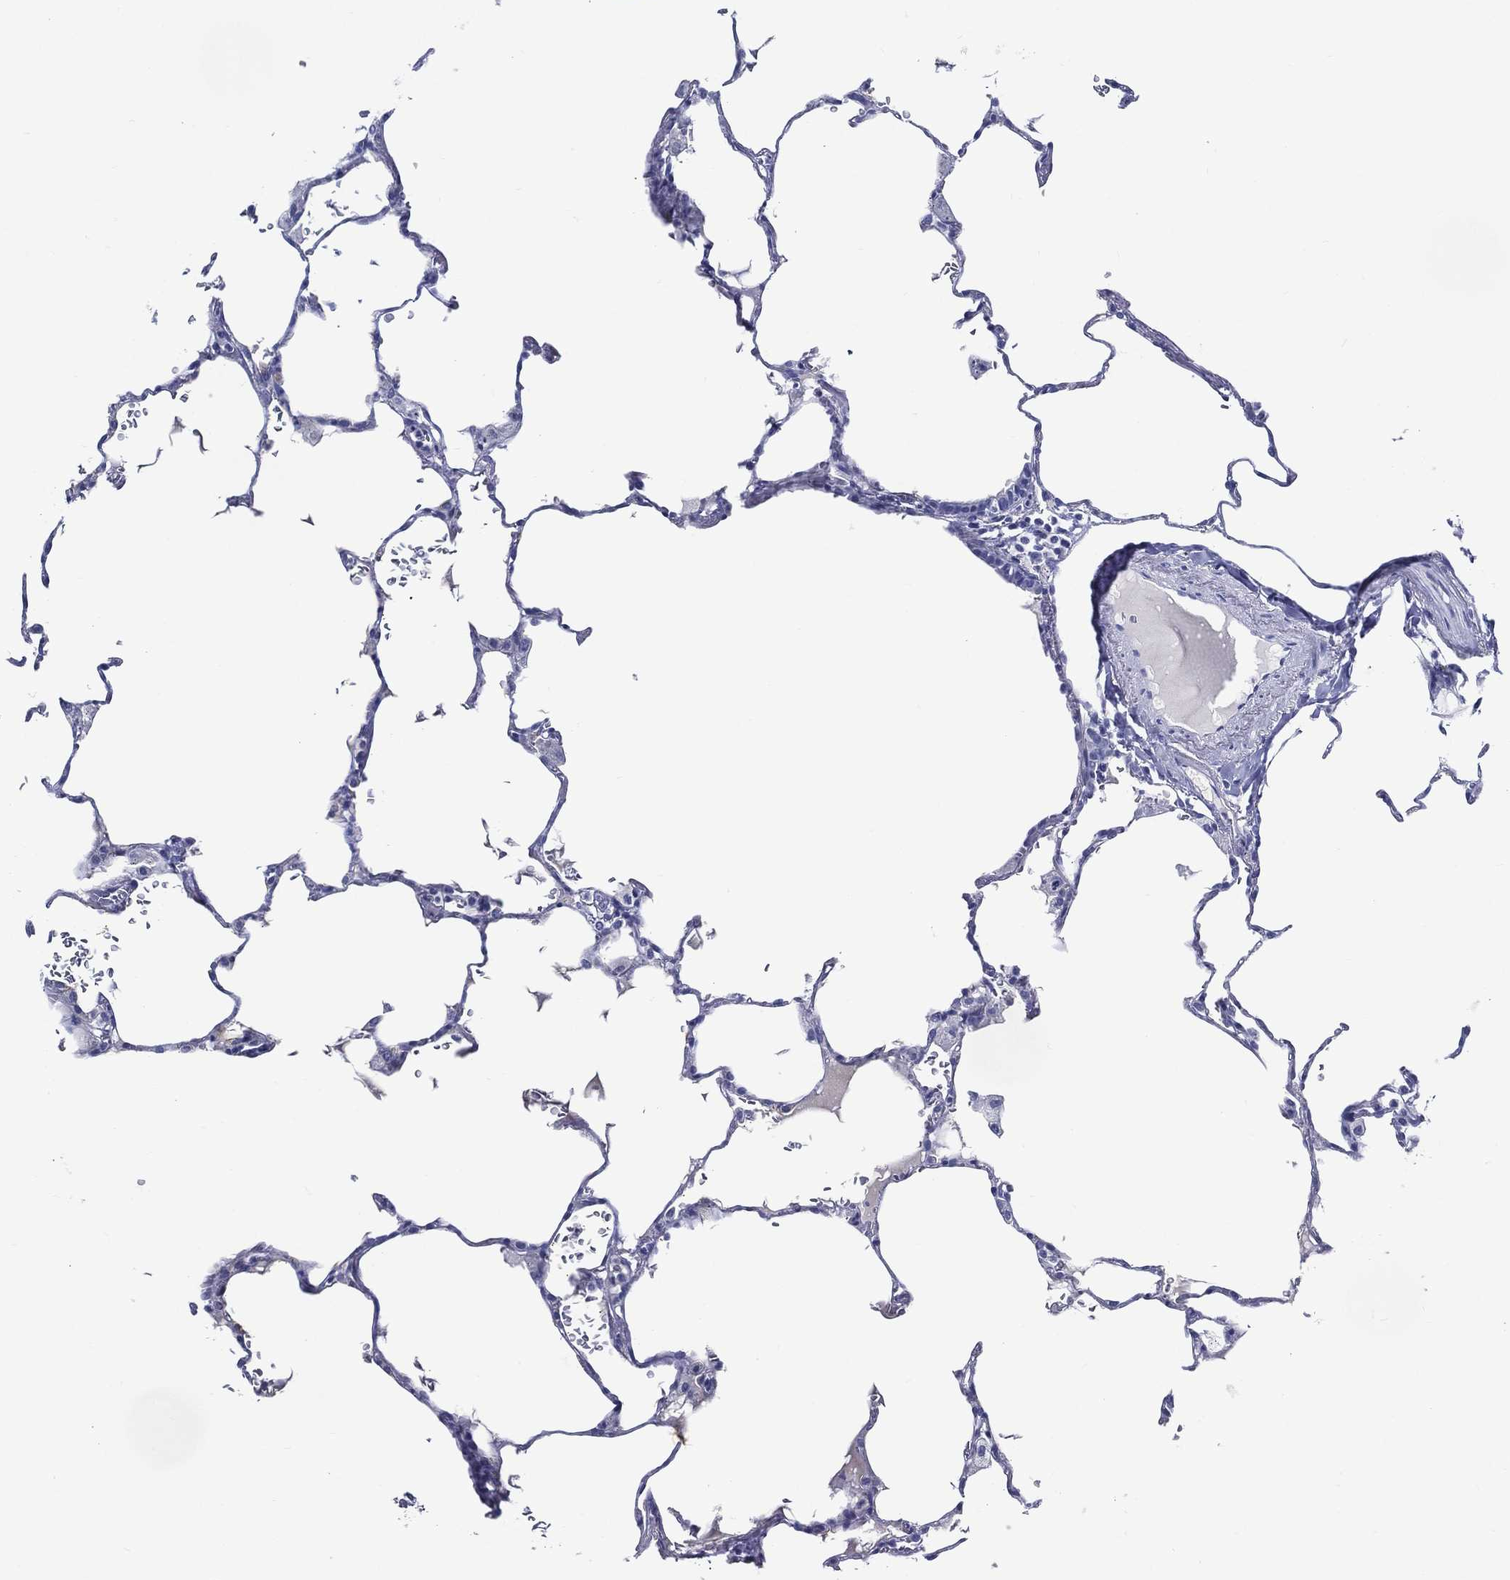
{"staining": {"intensity": "negative", "quantity": "none", "location": "none"}, "tissue": "lung", "cell_type": "Alveolar cells", "image_type": "normal", "snomed": [{"axis": "morphology", "description": "Normal tissue, NOS"}, {"axis": "morphology", "description": "Adenocarcinoma, metastatic, NOS"}, {"axis": "topography", "description": "Lung"}], "caption": "High power microscopy histopathology image of an immunohistochemistry (IHC) histopathology image of unremarkable lung, revealing no significant staining in alveolar cells.", "gene": "ACE2", "patient": {"sex": "male", "age": 45}}